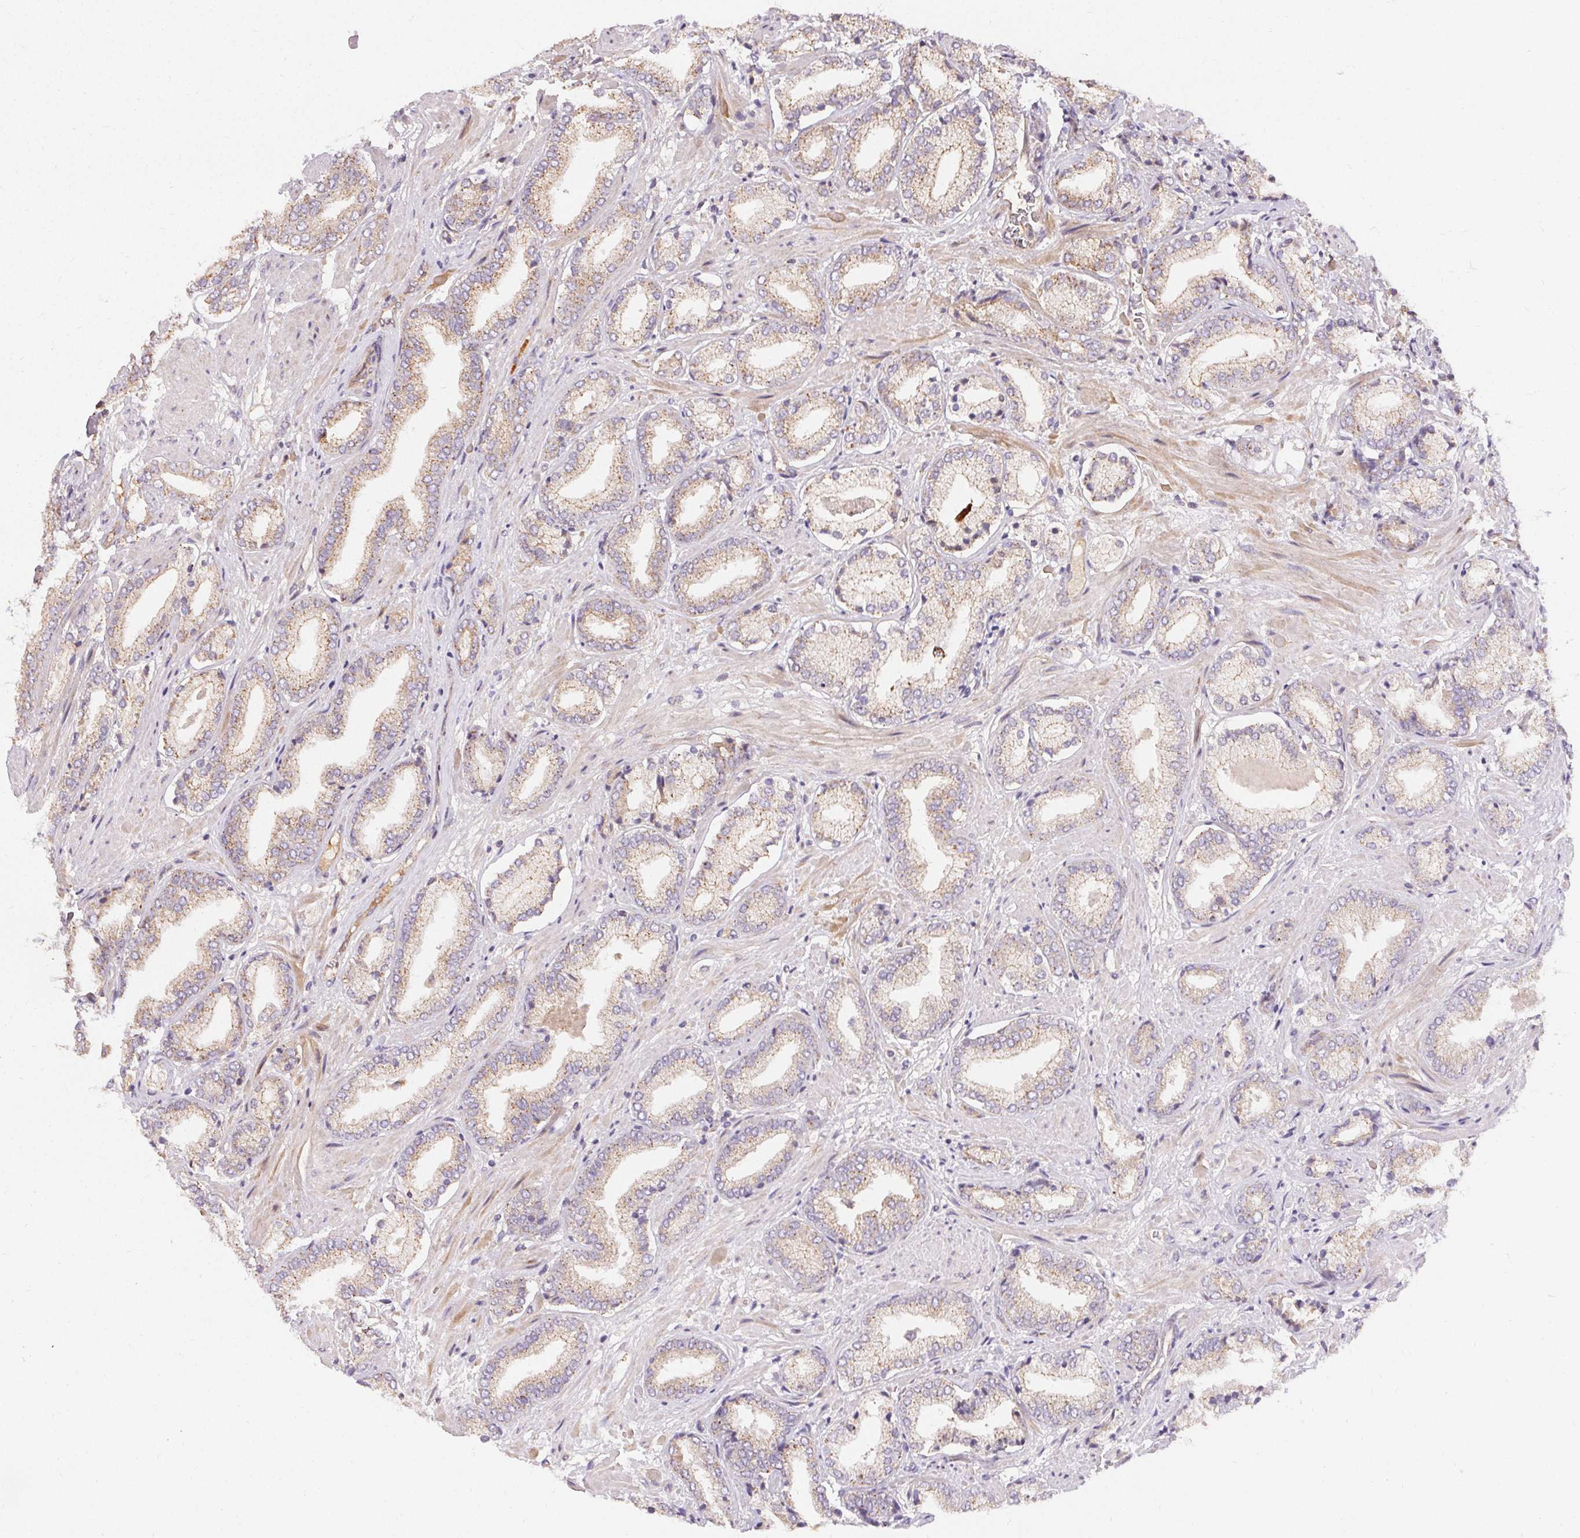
{"staining": {"intensity": "weak", "quantity": "25%-75%", "location": "cytoplasmic/membranous"}, "tissue": "prostate cancer", "cell_type": "Tumor cells", "image_type": "cancer", "snomed": [{"axis": "morphology", "description": "Adenocarcinoma, High grade"}, {"axis": "topography", "description": "Prostate"}], "caption": "Prostate cancer (high-grade adenocarcinoma) stained with a brown dye reveals weak cytoplasmic/membranous positive staining in approximately 25%-75% of tumor cells.", "gene": "APLP1", "patient": {"sex": "male", "age": 56}}